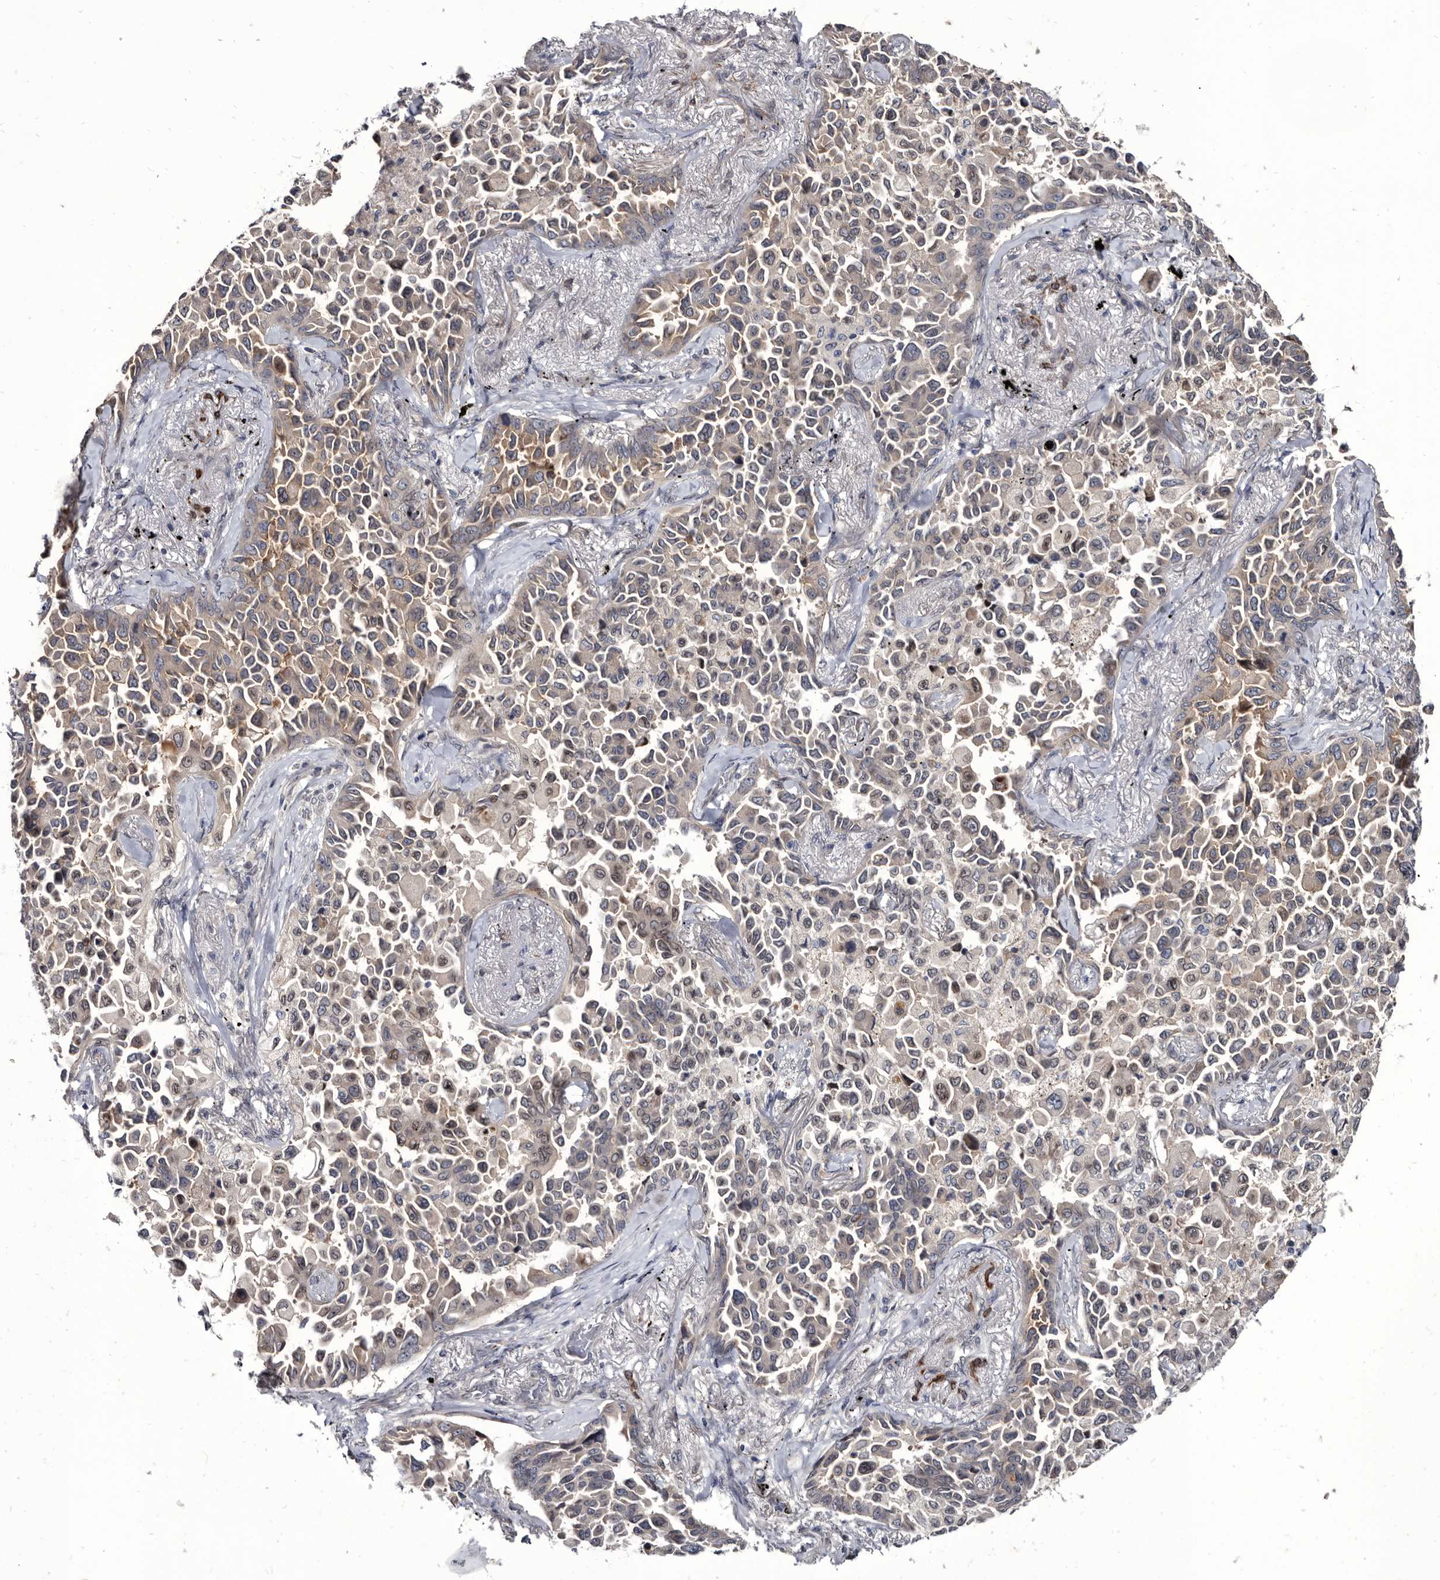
{"staining": {"intensity": "weak", "quantity": "<25%", "location": "cytoplasmic/membranous,nuclear"}, "tissue": "lung cancer", "cell_type": "Tumor cells", "image_type": "cancer", "snomed": [{"axis": "morphology", "description": "Adenocarcinoma, NOS"}, {"axis": "topography", "description": "Lung"}], "caption": "The photomicrograph demonstrates no staining of tumor cells in lung adenocarcinoma.", "gene": "PROM1", "patient": {"sex": "female", "age": 67}}